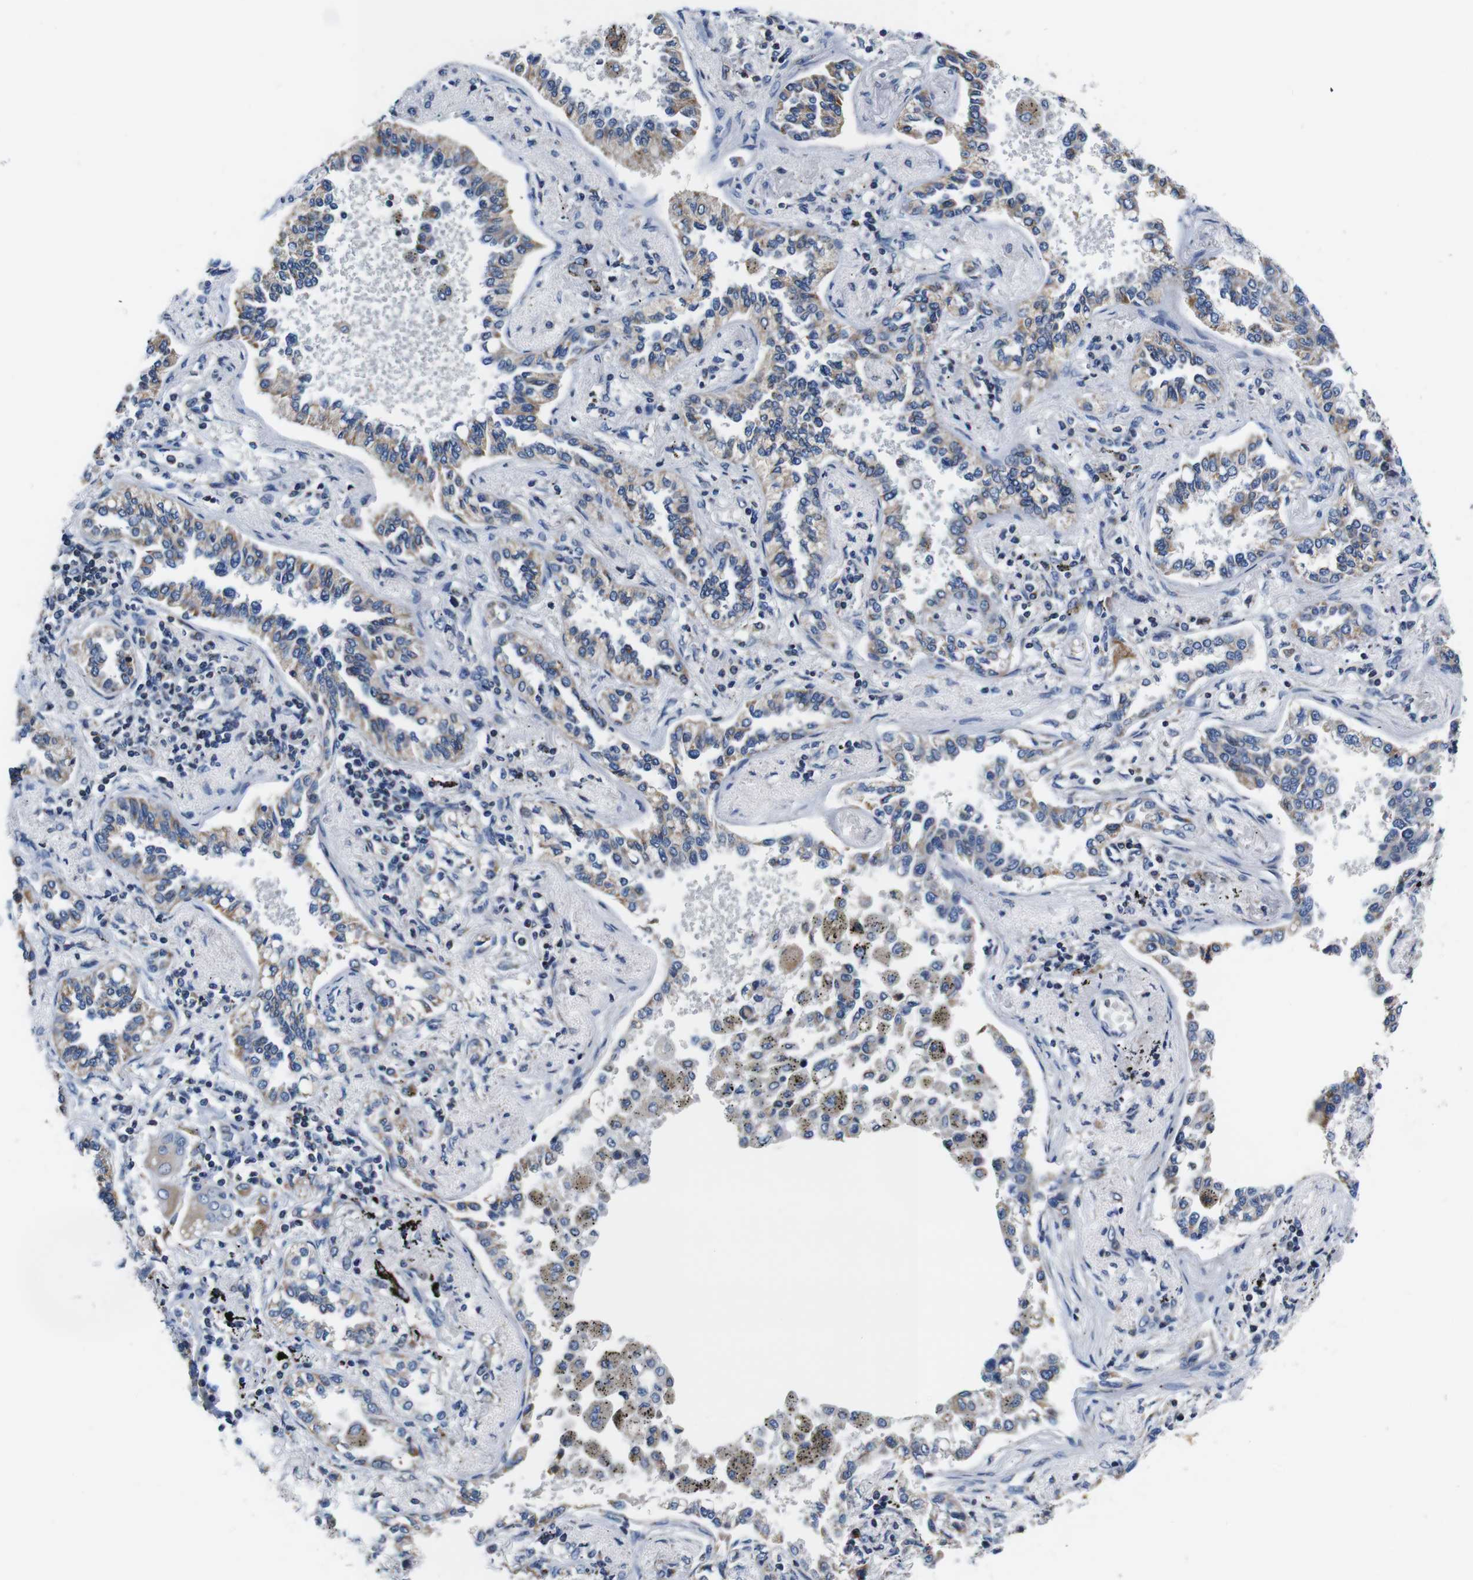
{"staining": {"intensity": "moderate", "quantity": ">75%", "location": "cytoplasmic/membranous"}, "tissue": "lung cancer", "cell_type": "Tumor cells", "image_type": "cancer", "snomed": [{"axis": "morphology", "description": "Normal tissue, NOS"}, {"axis": "morphology", "description": "Adenocarcinoma, NOS"}, {"axis": "topography", "description": "Lung"}], "caption": "About >75% of tumor cells in adenocarcinoma (lung) display moderate cytoplasmic/membranous protein positivity as visualized by brown immunohistochemical staining.", "gene": "LRP4", "patient": {"sex": "male", "age": 59}}